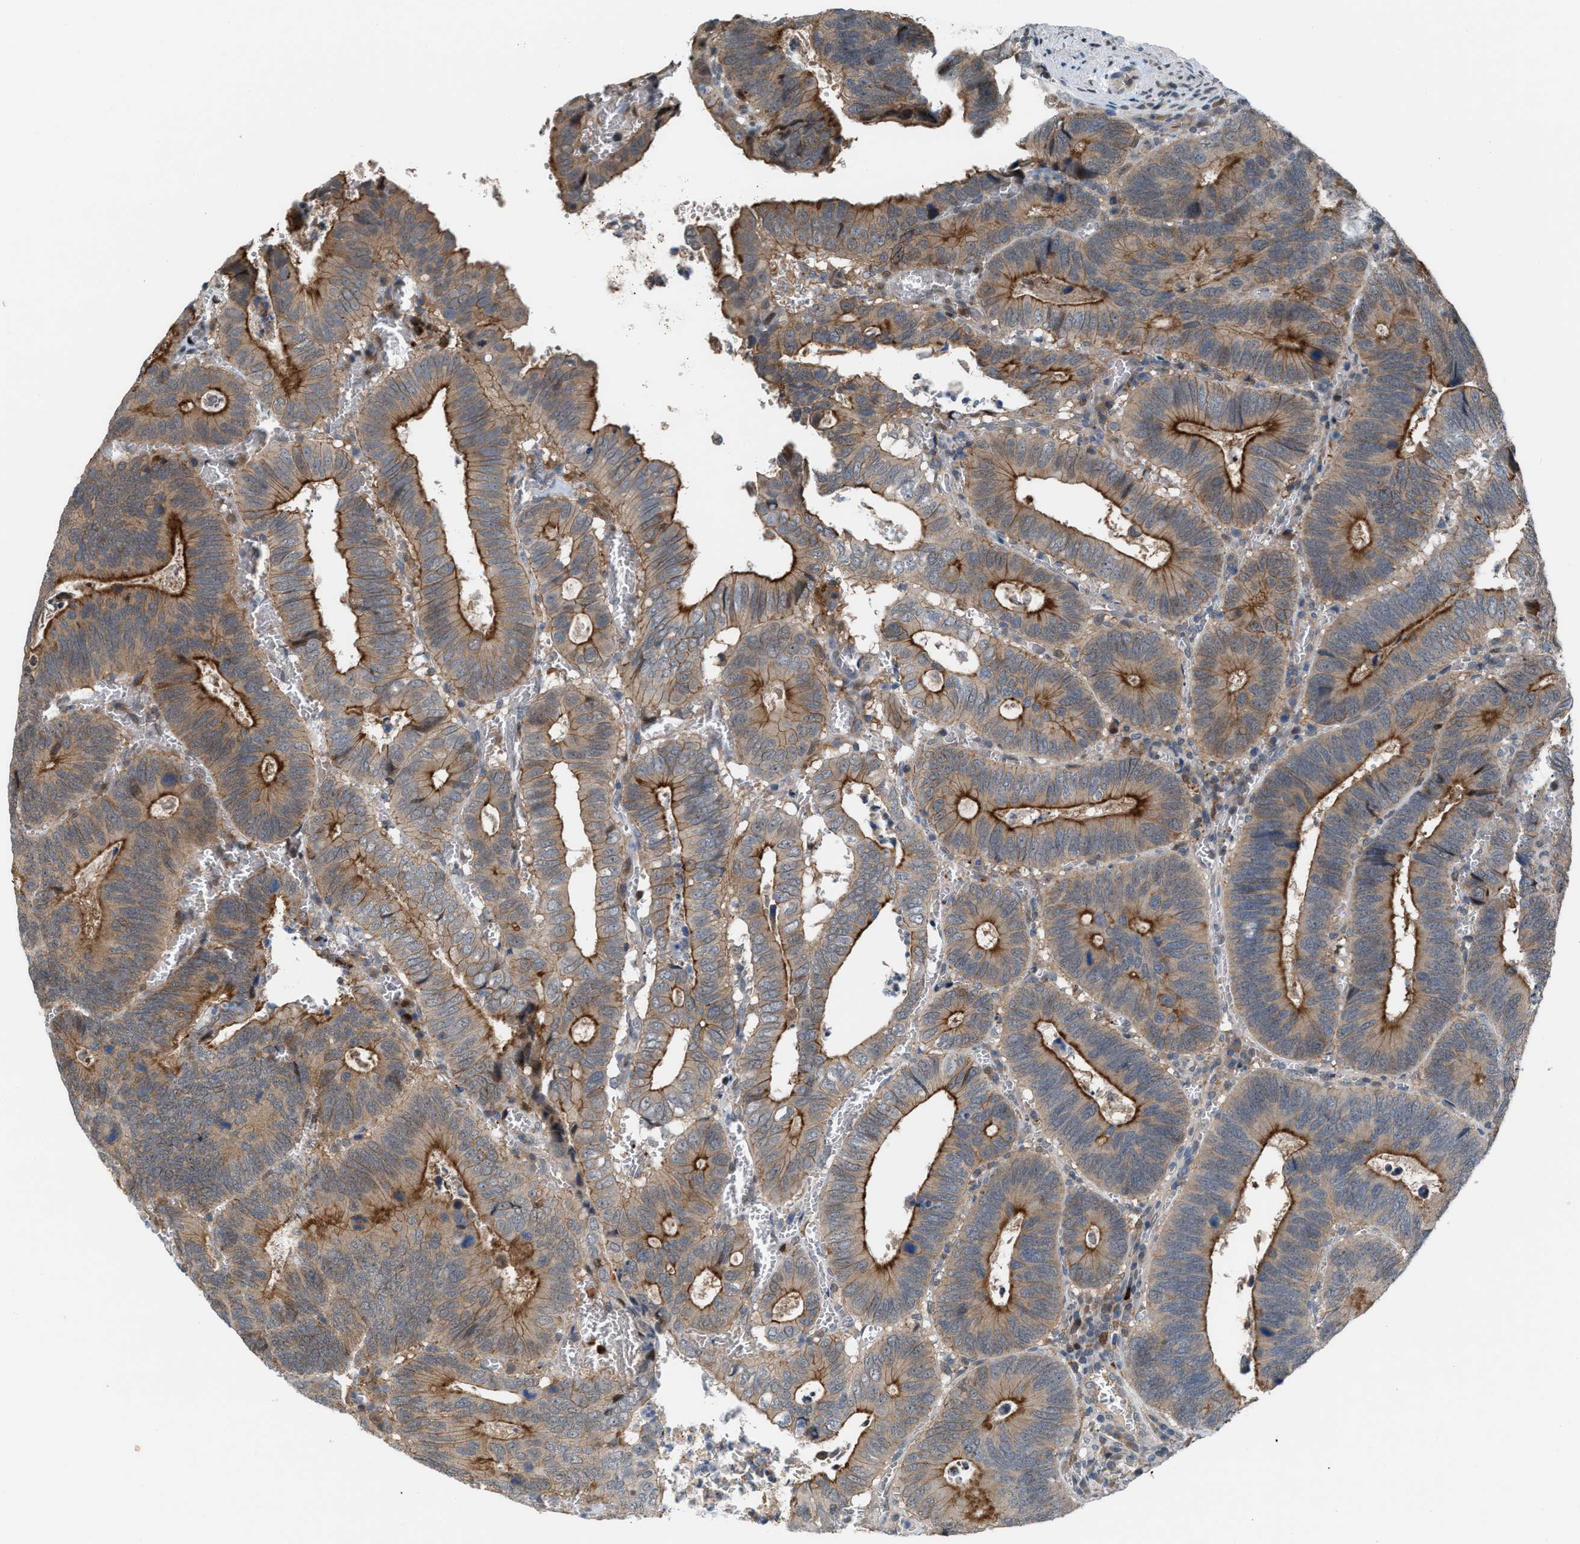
{"staining": {"intensity": "moderate", "quantity": ">75%", "location": "cytoplasmic/membranous"}, "tissue": "colorectal cancer", "cell_type": "Tumor cells", "image_type": "cancer", "snomed": [{"axis": "morphology", "description": "Inflammation, NOS"}, {"axis": "morphology", "description": "Adenocarcinoma, NOS"}, {"axis": "topography", "description": "Colon"}], "caption": "An immunohistochemistry (IHC) photomicrograph of neoplastic tissue is shown. Protein staining in brown shows moderate cytoplasmic/membranous positivity in colorectal cancer (adenocarcinoma) within tumor cells. (DAB IHC with brightfield microscopy, high magnification).", "gene": "RFFL", "patient": {"sex": "male", "age": 72}}